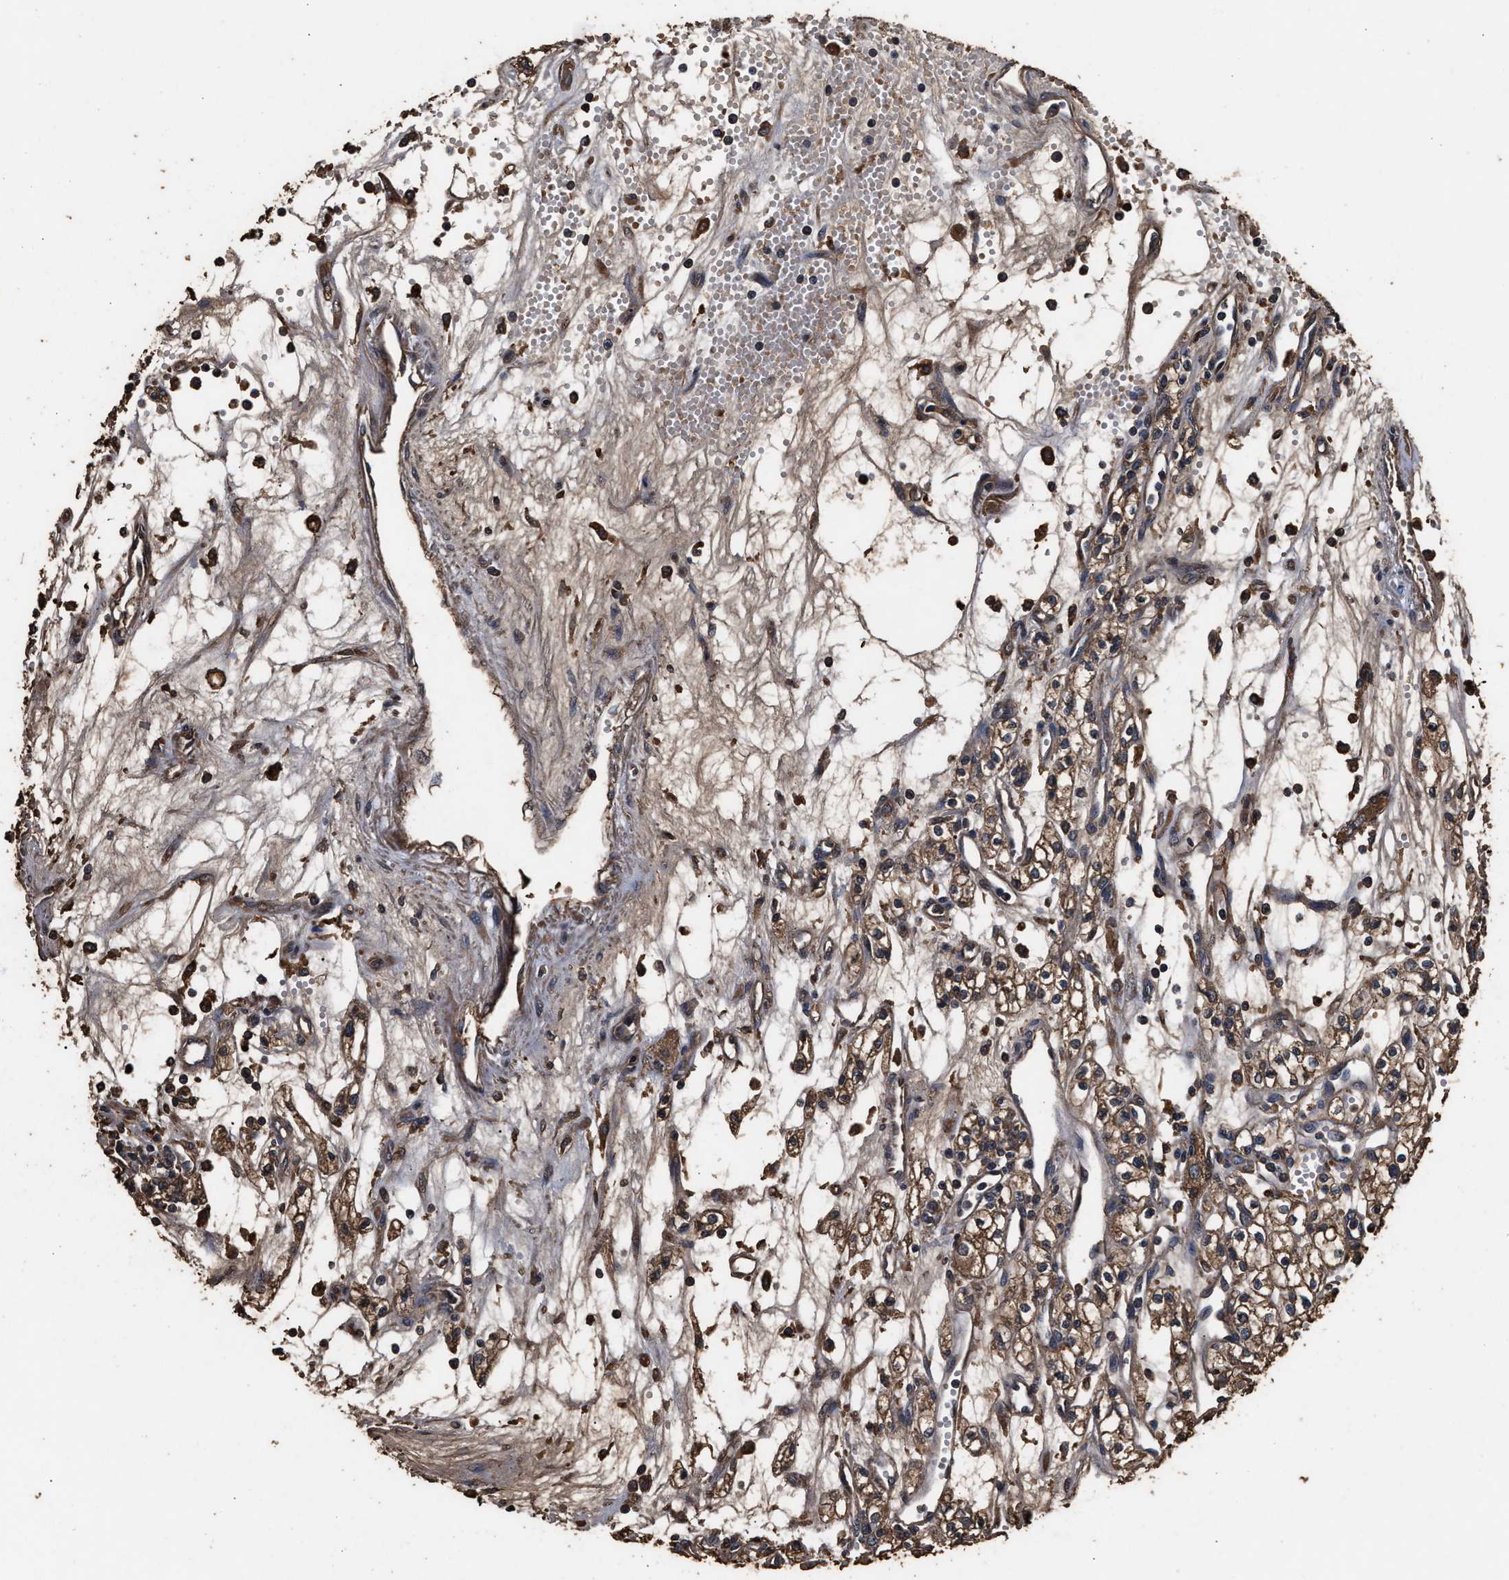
{"staining": {"intensity": "moderate", "quantity": "25%-75%", "location": "cytoplasmic/membranous"}, "tissue": "renal cancer", "cell_type": "Tumor cells", "image_type": "cancer", "snomed": [{"axis": "morphology", "description": "Adenocarcinoma, NOS"}, {"axis": "topography", "description": "Kidney"}], "caption": "This is an image of IHC staining of renal cancer (adenocarcinoma), which shows moderate positivity in the cytoplasmic/membranous of tumor cells.", "gene": "KYAT1", "patient": {"sex": "male", "age": 59}}